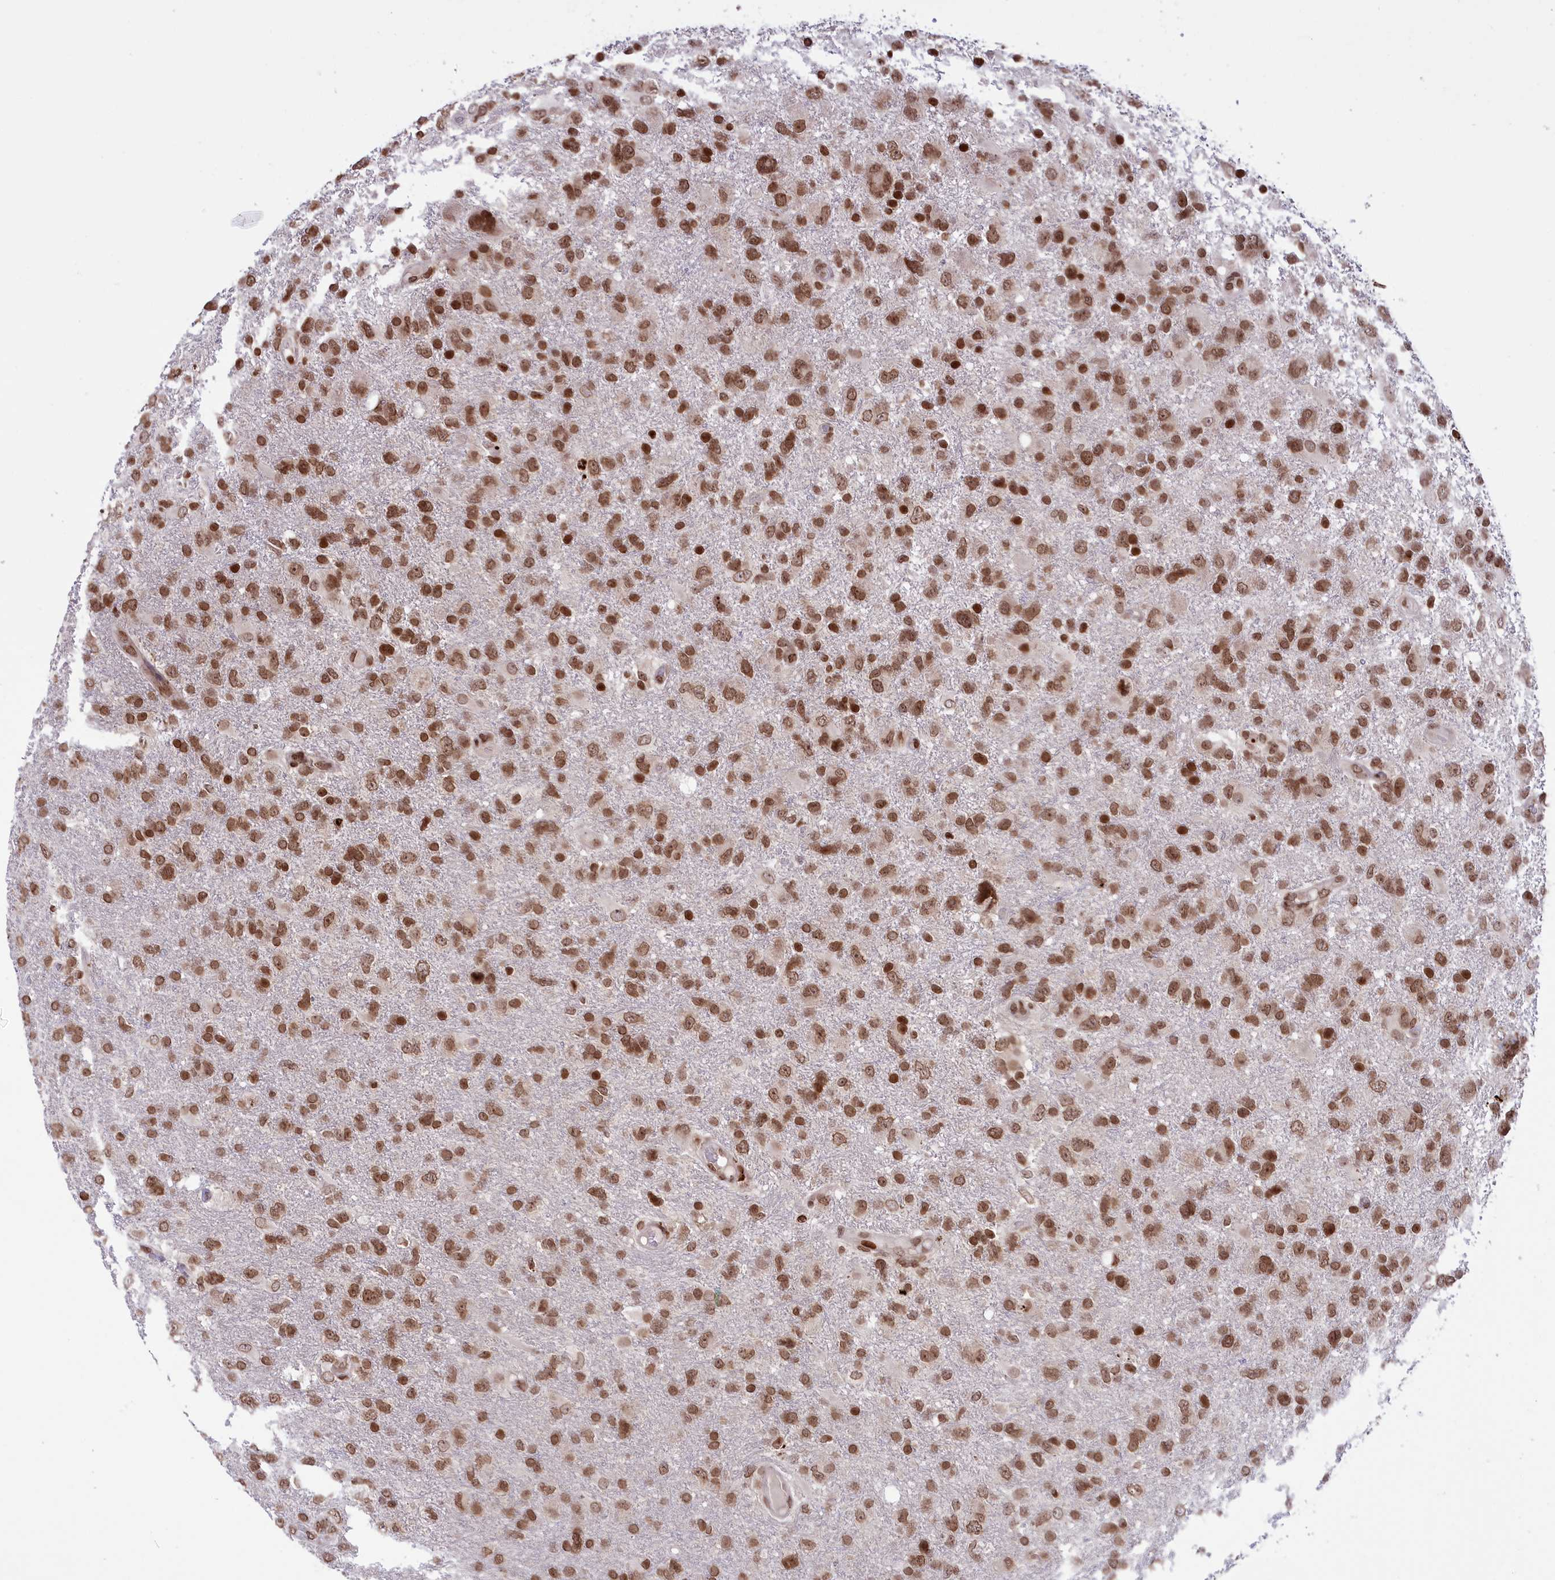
{"staining": {"intensity": "moderate", "quantity": ">75%", "location": "nuclear"}, "tissue": "glioma", "cell_type": "Tumor cells", "image_type": "cancer", "snomed": [{"axis": "morphology", "description": "Glioma, malignant, High grade"}, {"axis": "topography", "description": "Brain"}], "caption": "An IHC histopathology image of tumor tissue is shown. Protein staining in brown highlights moderate nuclear positivity in high-grade glioma (malignant) within tumor cells. (Brightfield microscopy of DAB IHC at high magnification).", "gene": "TET2", "patient": {"sex": "male", "age": 61}}